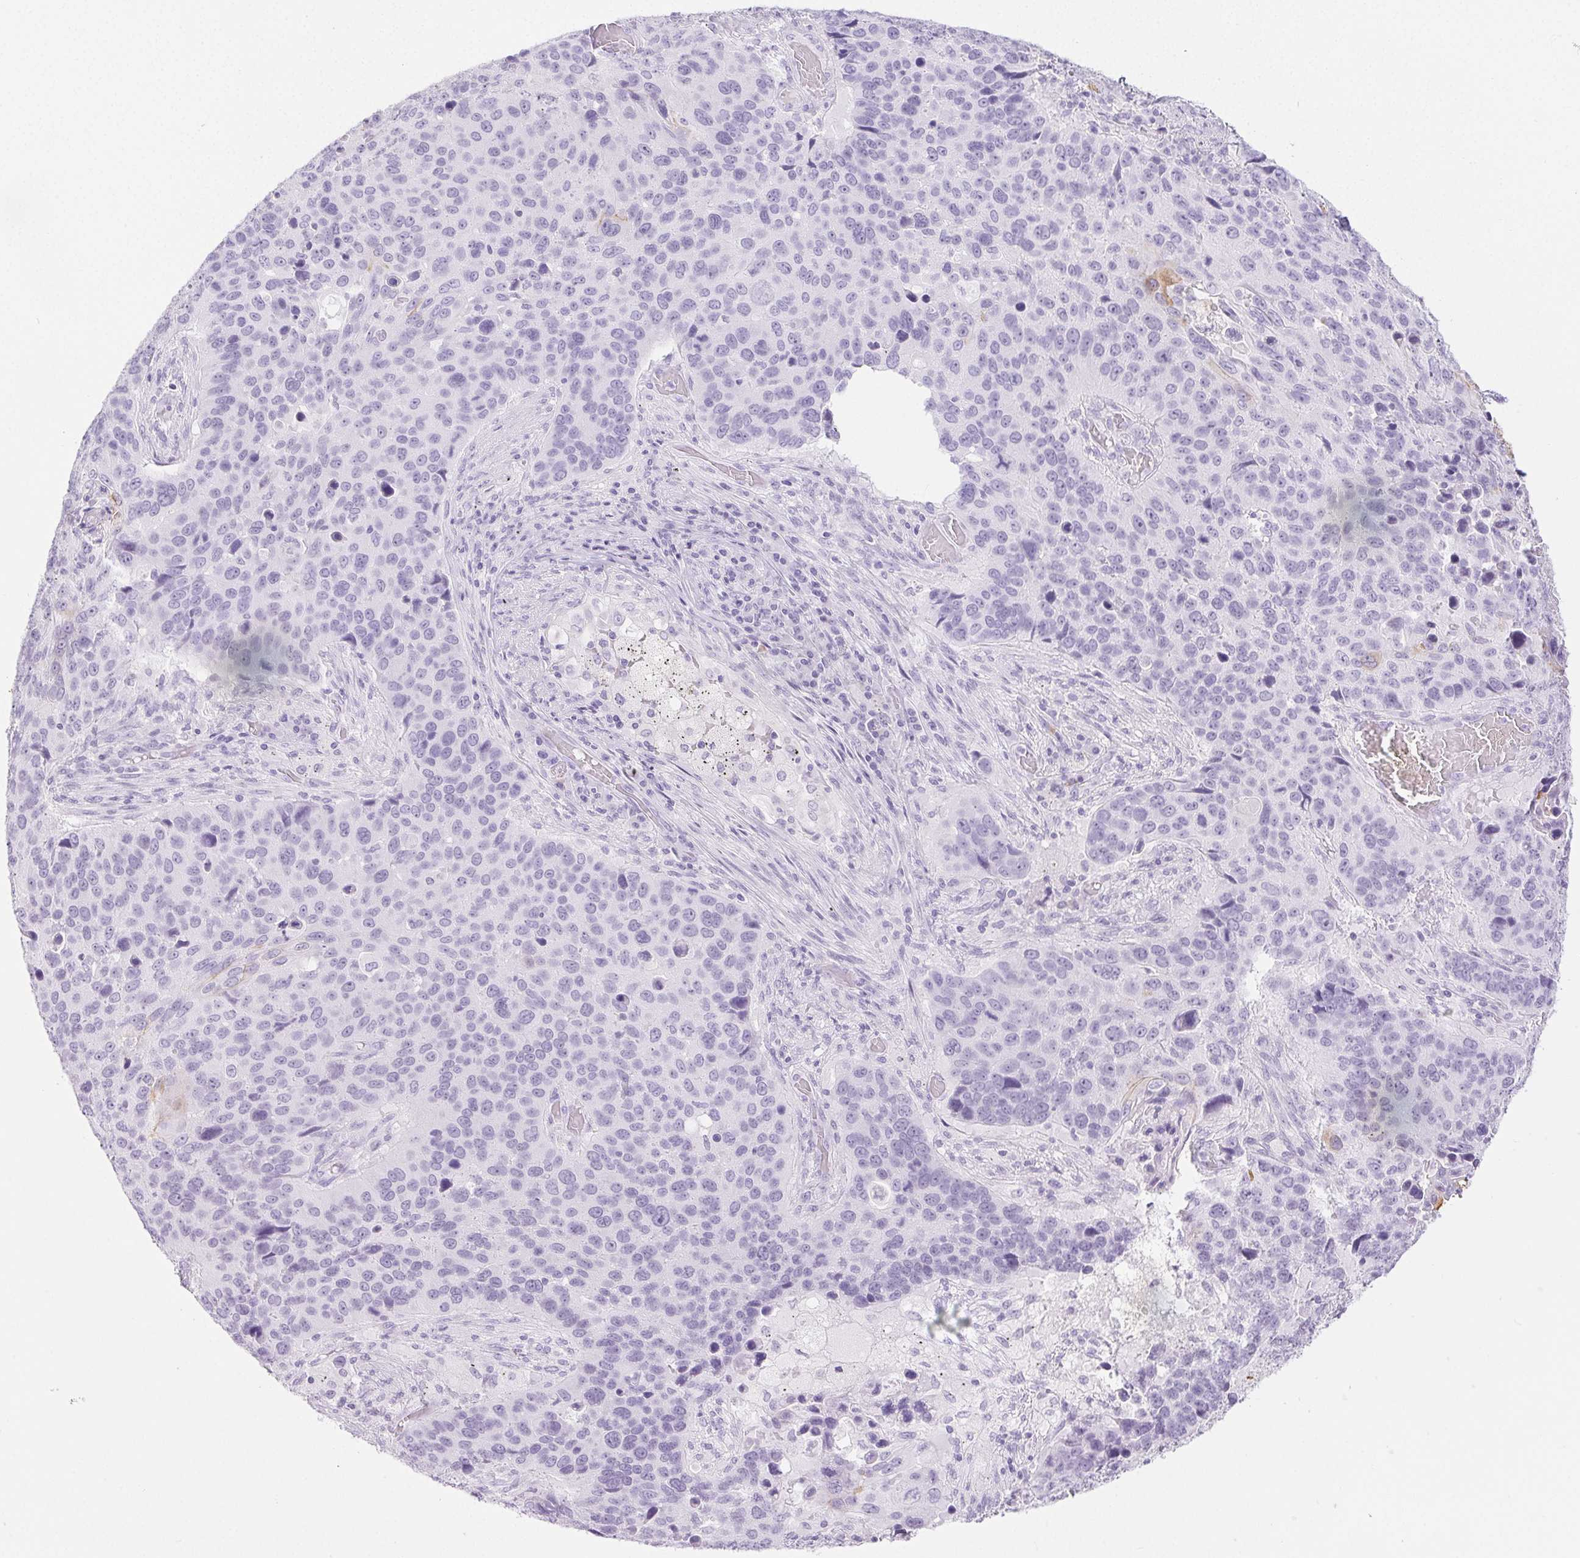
{"staining": {"intensity": "negative", "quantity": "none", "location": "none"}, "tissue": "lung cancer", "cell_type": "Tumor cells", "image_type": "cancer", "snomed": [{"axis": "morphology", "description": "Squamous cell carcinoma, NOS"}, {"axis": "topography", "description": "Lung"}], "caption": "Immunohistochemical staining of human lung squamous cell carcinoma shows no significant staining in tumor cells.", "gene": "PI3", "patient": {"sex": "male", "age": 68}}